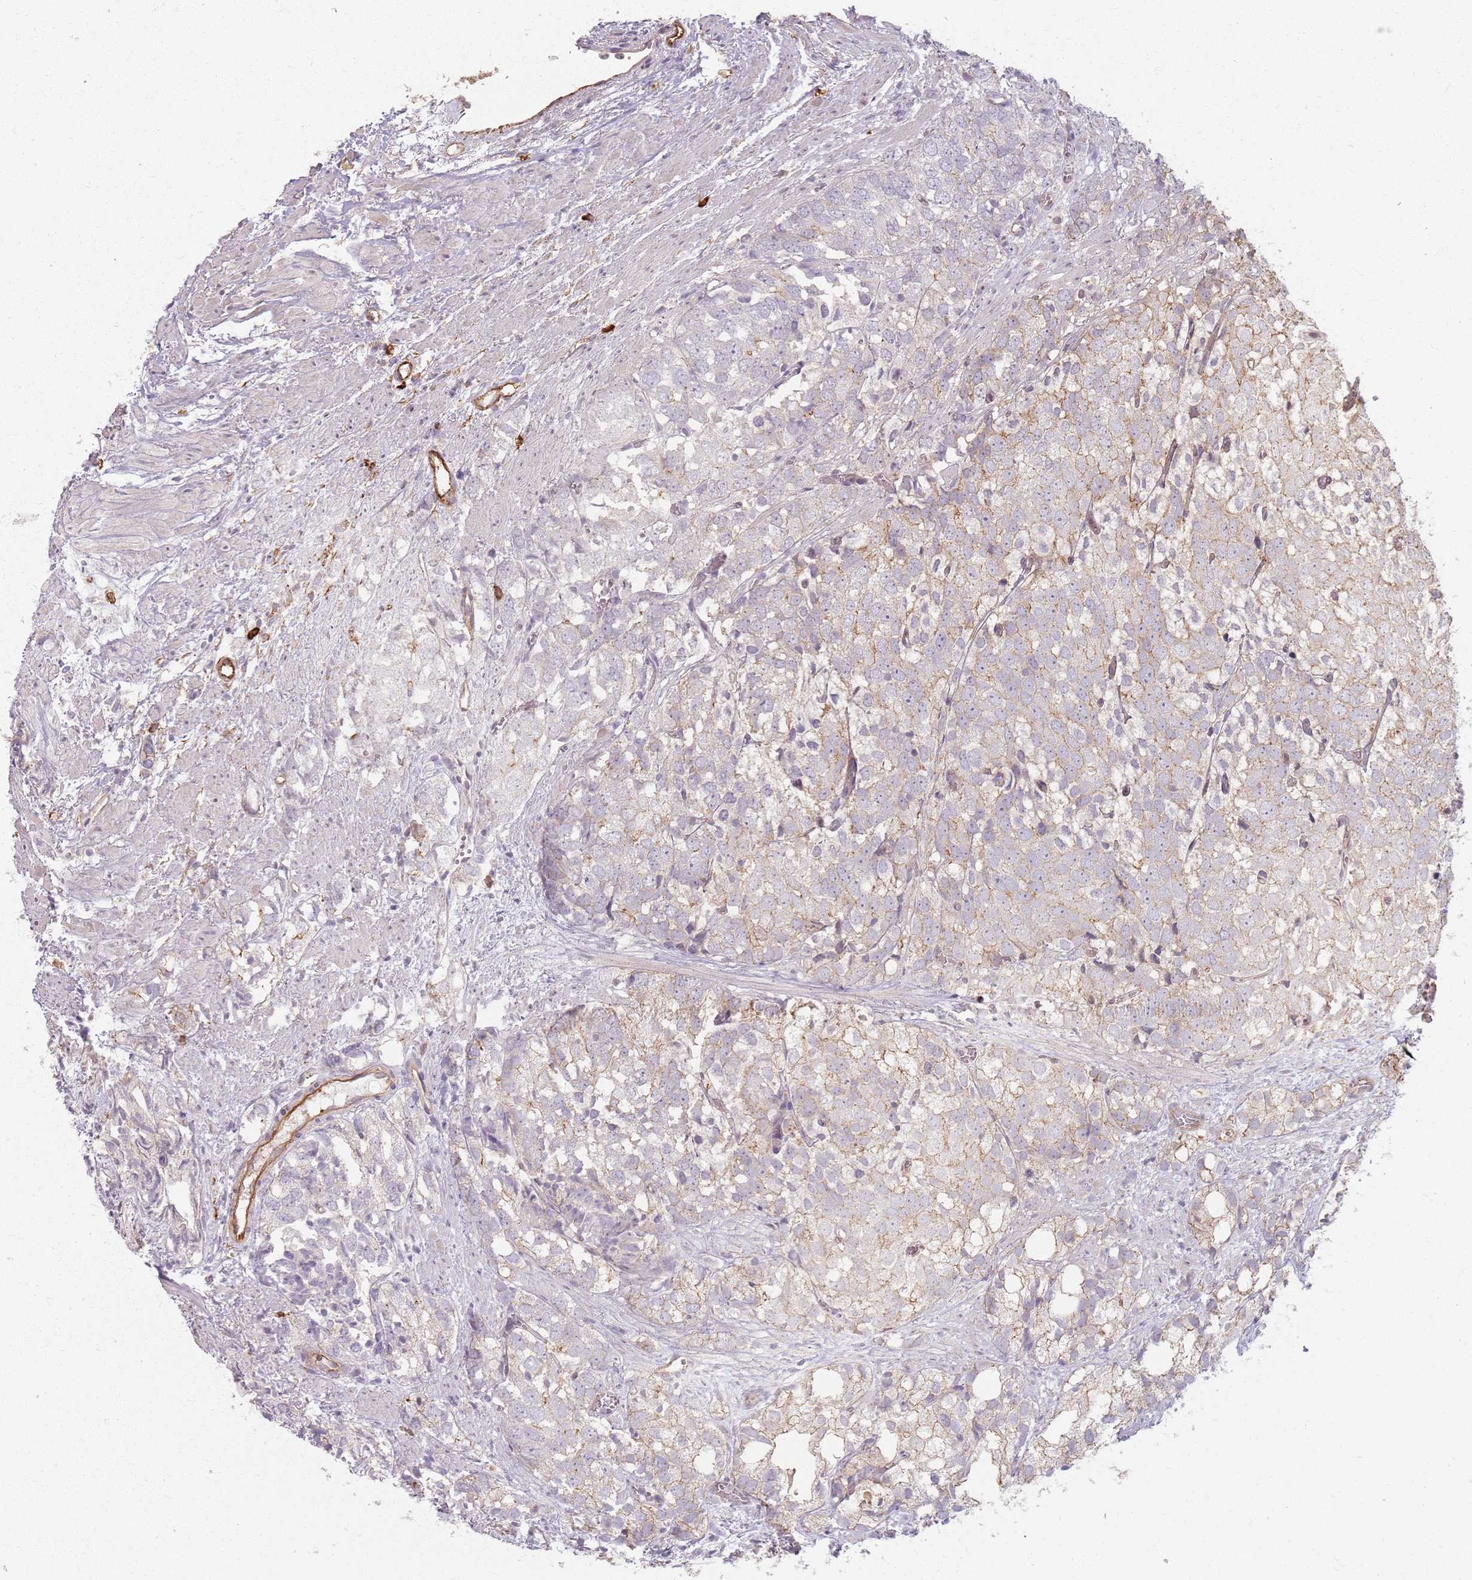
{"staining": {"intensity": "weak", "quantity": "25%-75%", "location": "cytoplasmic/membranous"}, "tissue": "prostate cancer", "cell_type": "Tumor cells", "image_type": "cancer", "snomed": [{"axis": "morphology", "description": "Adenocarcinoma, High grade"}, {"axis": "topography", "description": "Prostate"}], "caption": "IHC image of adenocarcinoma (high-grade) (prostate) stained for a protein (brown), which reveals low levels of weak cytoplasmic/membranous positivity in approximately 25%-75% of tumor cells.", "gene": "KCNA5", "patient": {"sex": "male", "age": 82}}